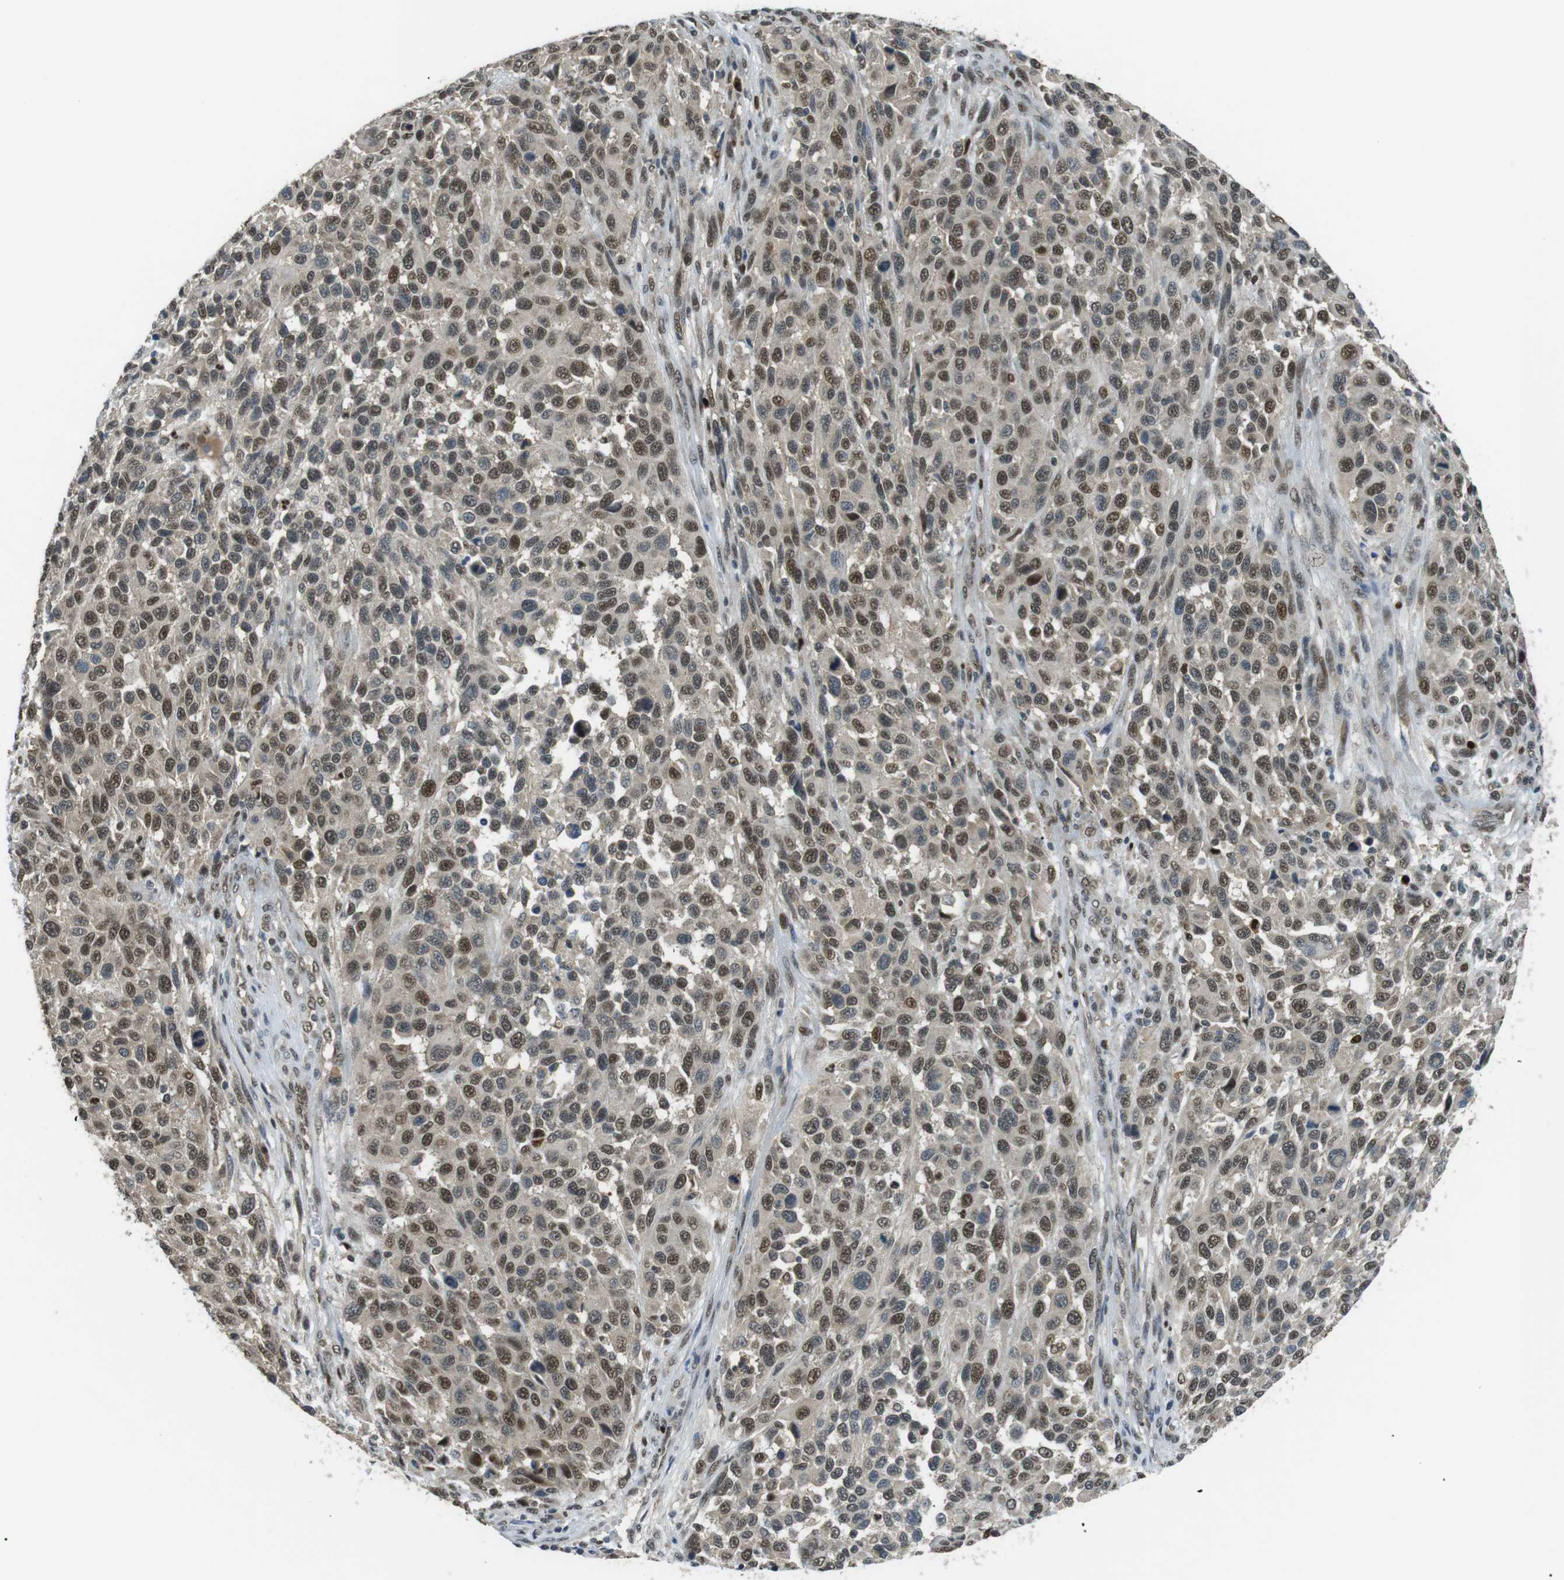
{"staining": {"intensity": "moderate", "quantity": ">75%", "location": "nuclear"}, "tissue": "melanoma", "cell_type": "Tumor cells", "image_type": "cancer", "snomed": [{"axis": "morphology", "description": "Malignant melanoma, Metastatic site"}, {"axis": "topography", "description": "Lymph node"}], "caption": "A medium amount of moderate nuclear positivity is present in about >75% of tumor cells in malignant melanoma (metastatic site) tissue.", "gene": "ORAI3", "patient": {"sex": "male", "age": 61}}